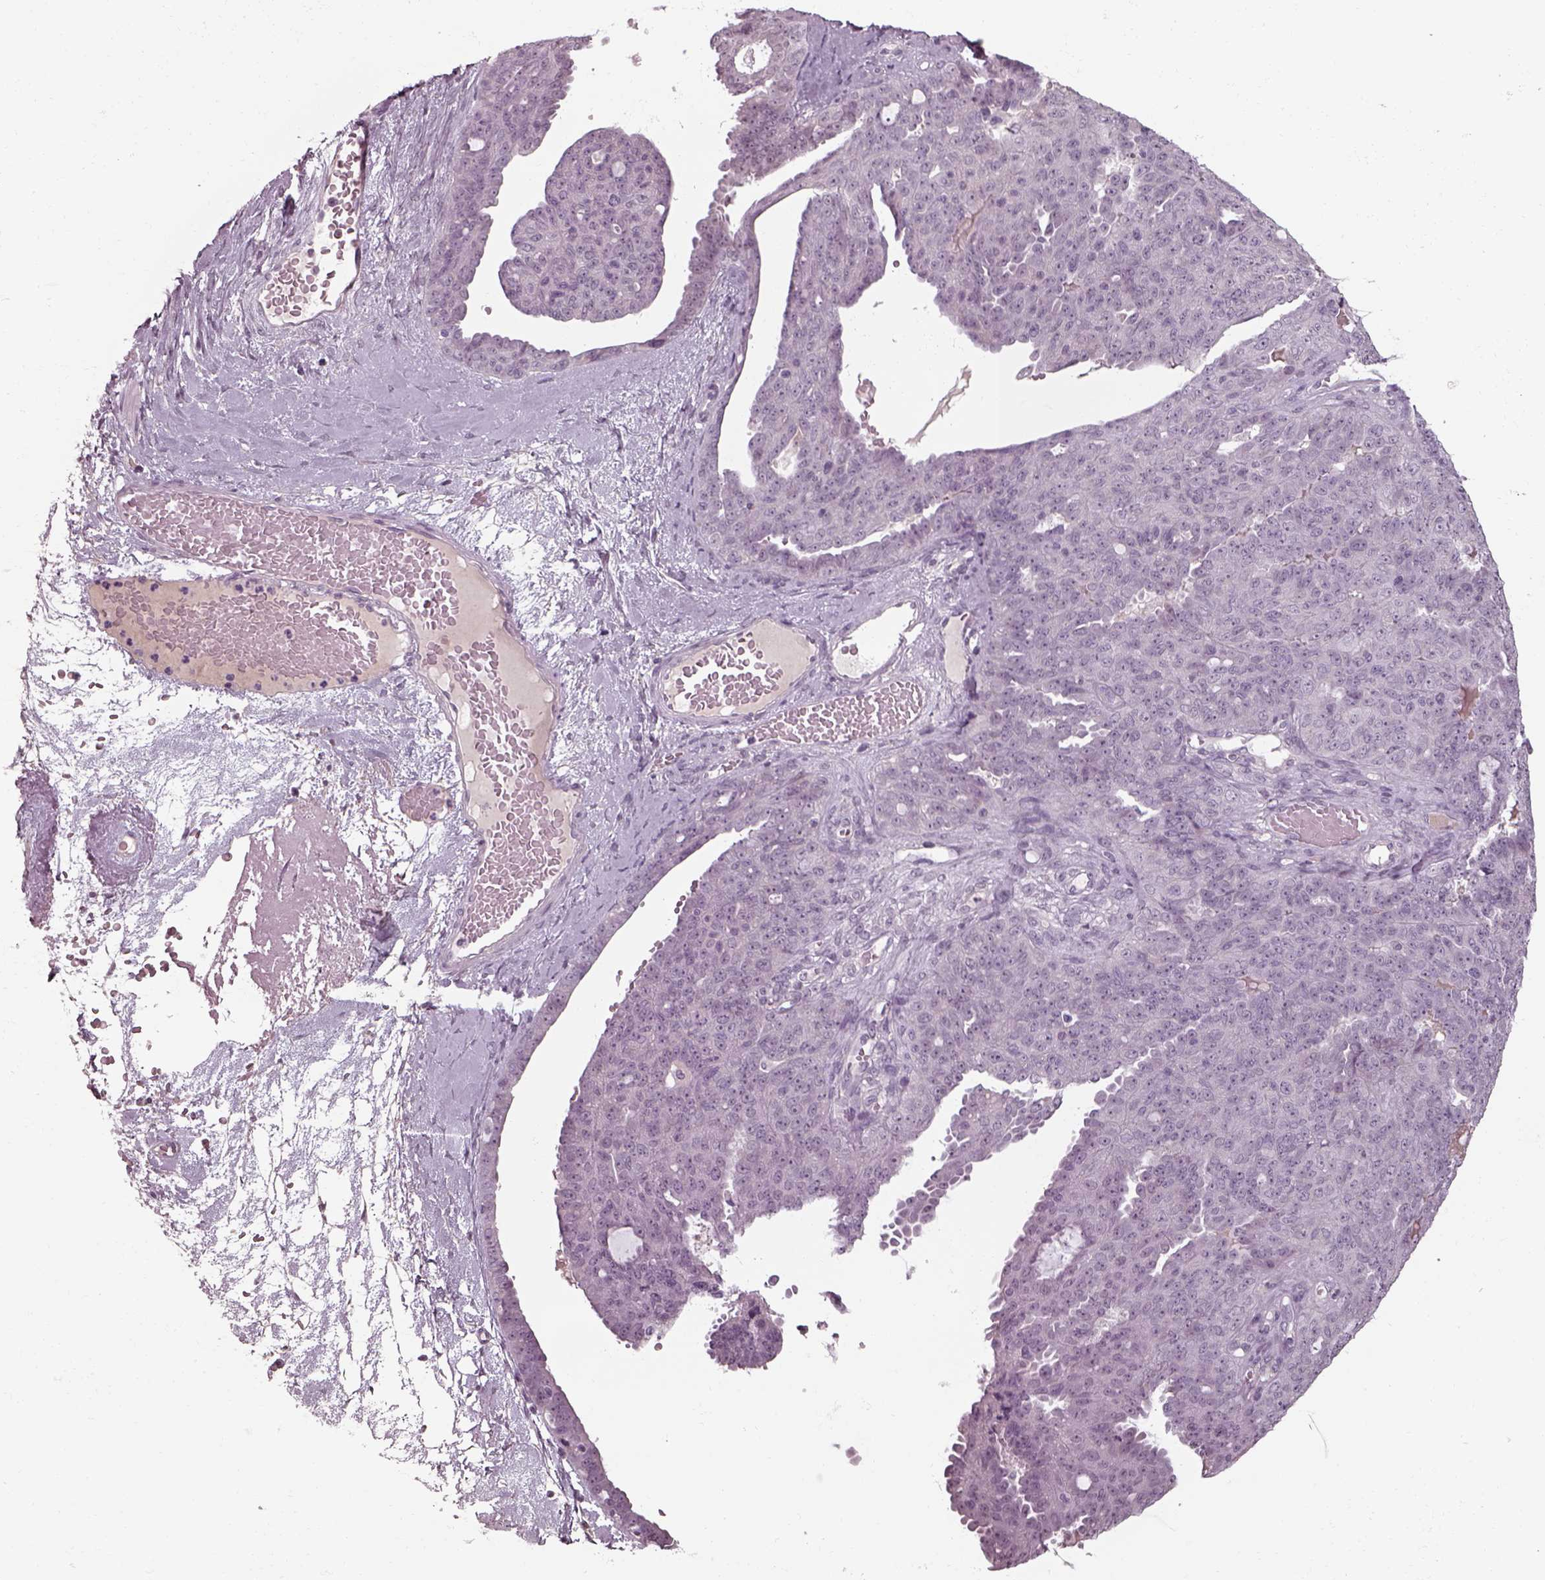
{"staining": {"intensity": "negative", "quantity": "none", "location": "none"}, "tissue": "ovarian cancer", "cell_type": "Tumor cells", "image_type": "cancer", "snomed": [{"axis": "morphology", "description": "Cystadenocarcinoma, serous, NOS"}, {"axis": "topography", "description": "Ovary"}], "caption": "Tumor cells are negative for protein expression in human serous cystadenocarcinoma (ovarian).", "gene": "SEPTIN14", "patient": {"sex": "female", "age": 71}}